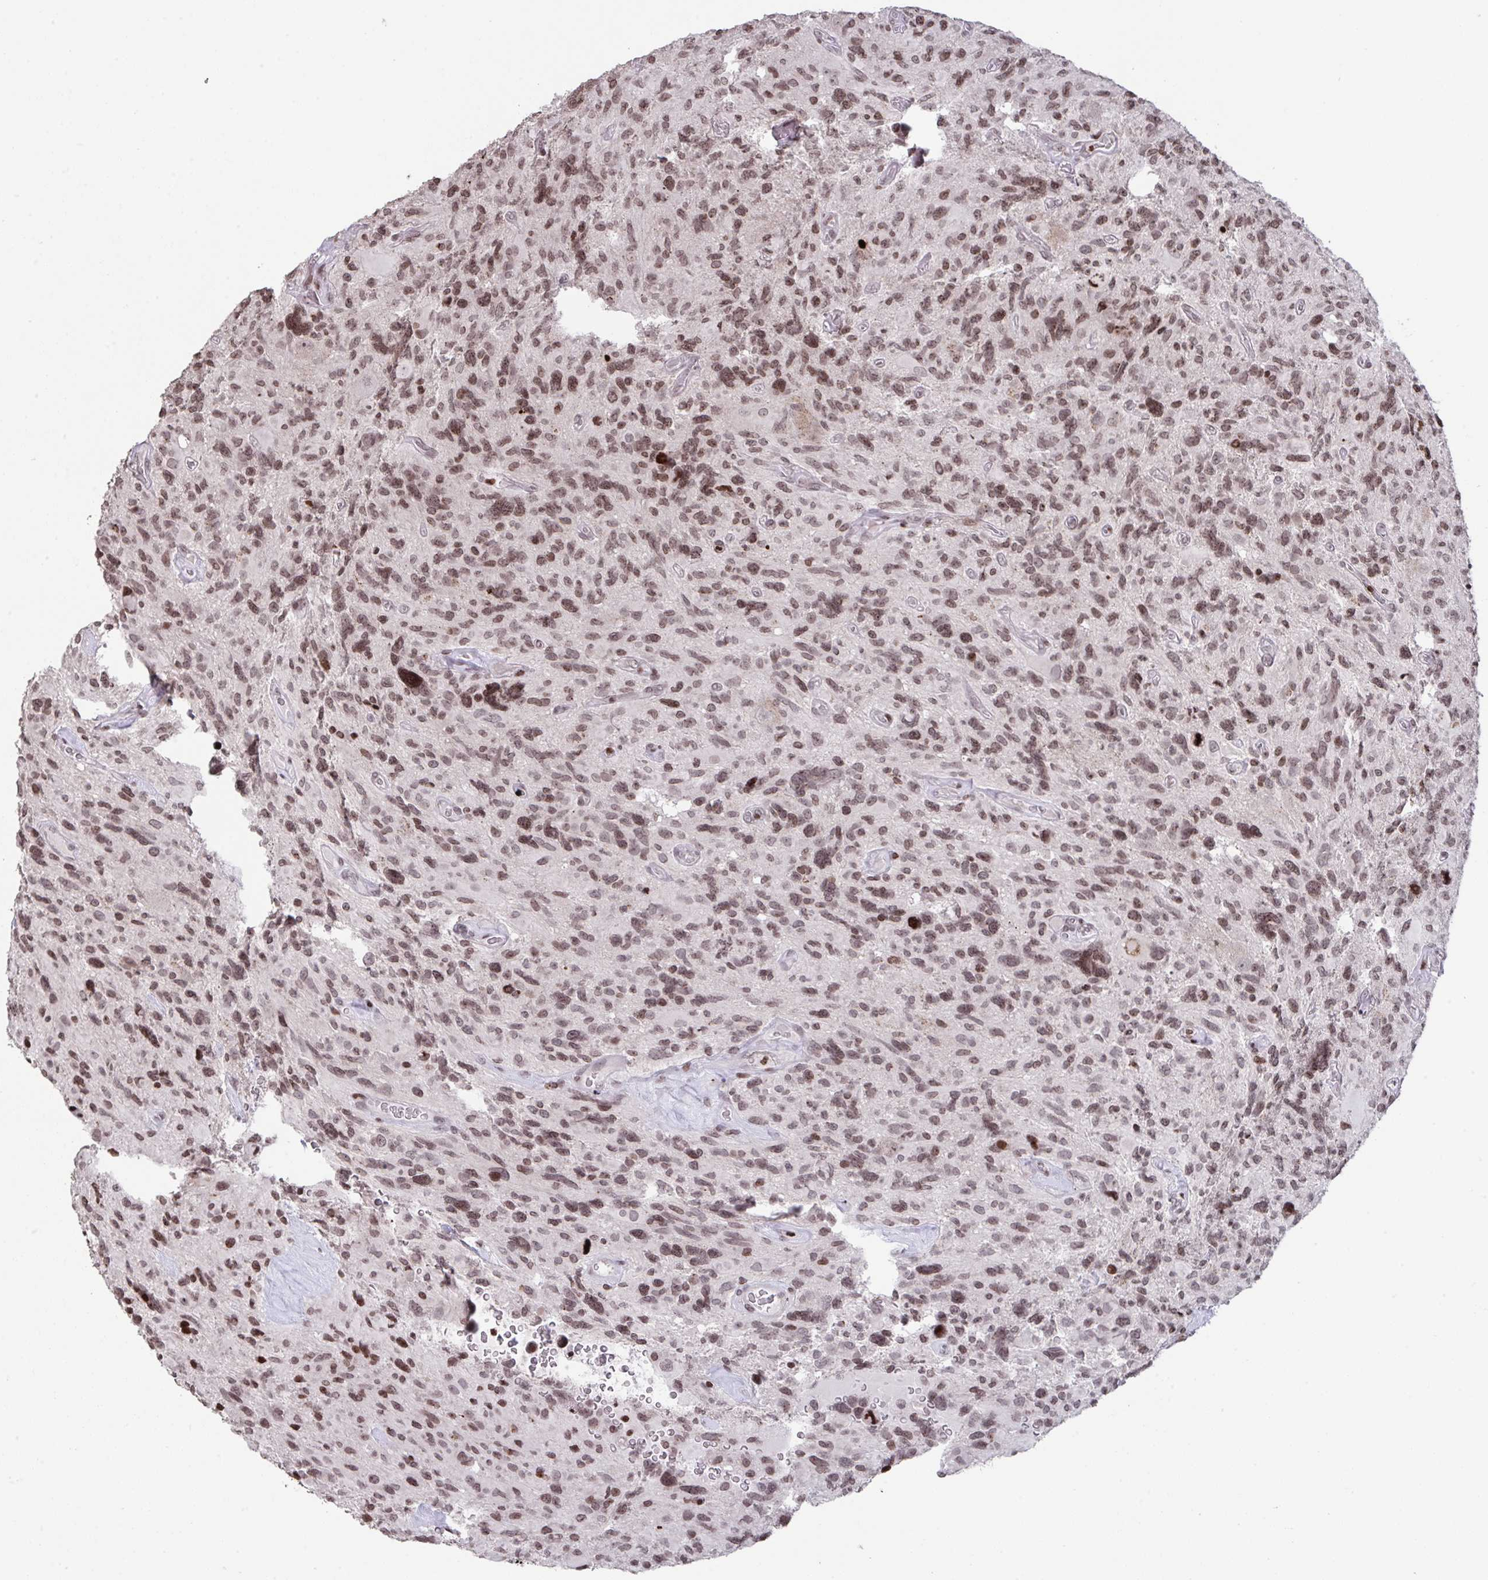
{"staining": {"intensity": "moderate", "quantity": ">75%", "location": "nuclear"}, "tissue": "glioma", "cell_type": "Tumor cells", "image_type": "cancer", "snomed": [{"axis": "morphology", "description": "Glioma, malignant, High grade"}, {"axis": "topography", "description": "Brain"}], "caption": "Glioma tissue displays moderate nuclear positivity in about >75% of tumor cells, visualized by immunohistochemistry. (DAB (3,3'-diaminobenzidine) IHC with brightfield microscopy, high magnification).", "gene": "NIP7", "patient": {"sex": "male", "age": 49}}